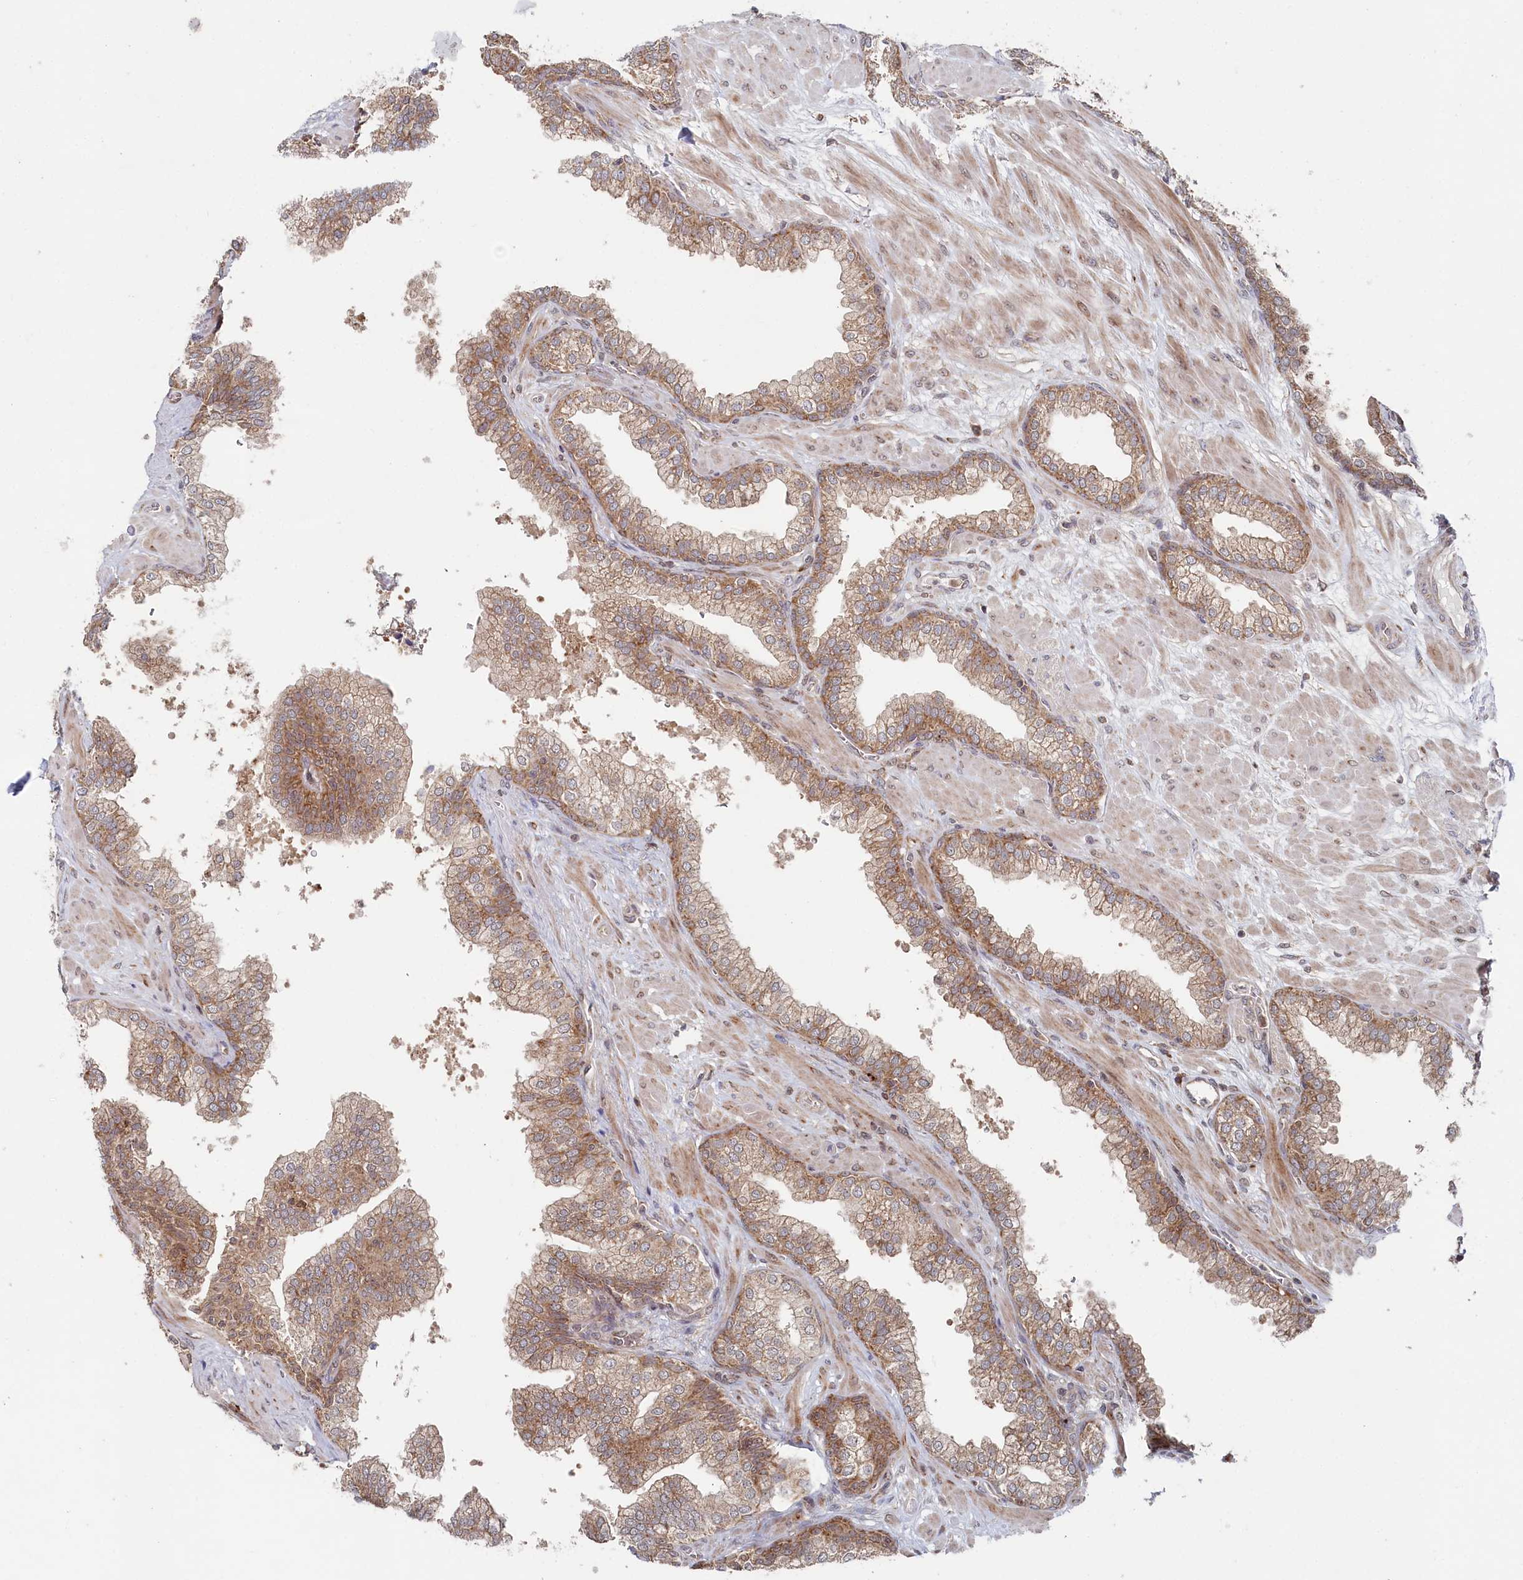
{"staining": {"intensity": "moderate", "quantity": ">75%", "location": "cytoplasmic/membranous"}, "tissue": "prostate", "cell_type": "Glandular cells", "image_type": "normal", "snomed": [{"axis": "morphology", "description": "Normal tissue, NOS"}, {"axis": "topography", "description": "Prostate"}], "caption": "Glandular cells exhibit moderate cytoplasmic/membranous staining in approximately >75% of cells in benign prostate. The staining is performed using DAB (3,3'-diaminobenzidine) brown chromogen to label protein expression. The nuclei are counter-stained blue using hematoxylin.", "gene": "WAPL", "patient": {"sex": "male", "age": 60}}